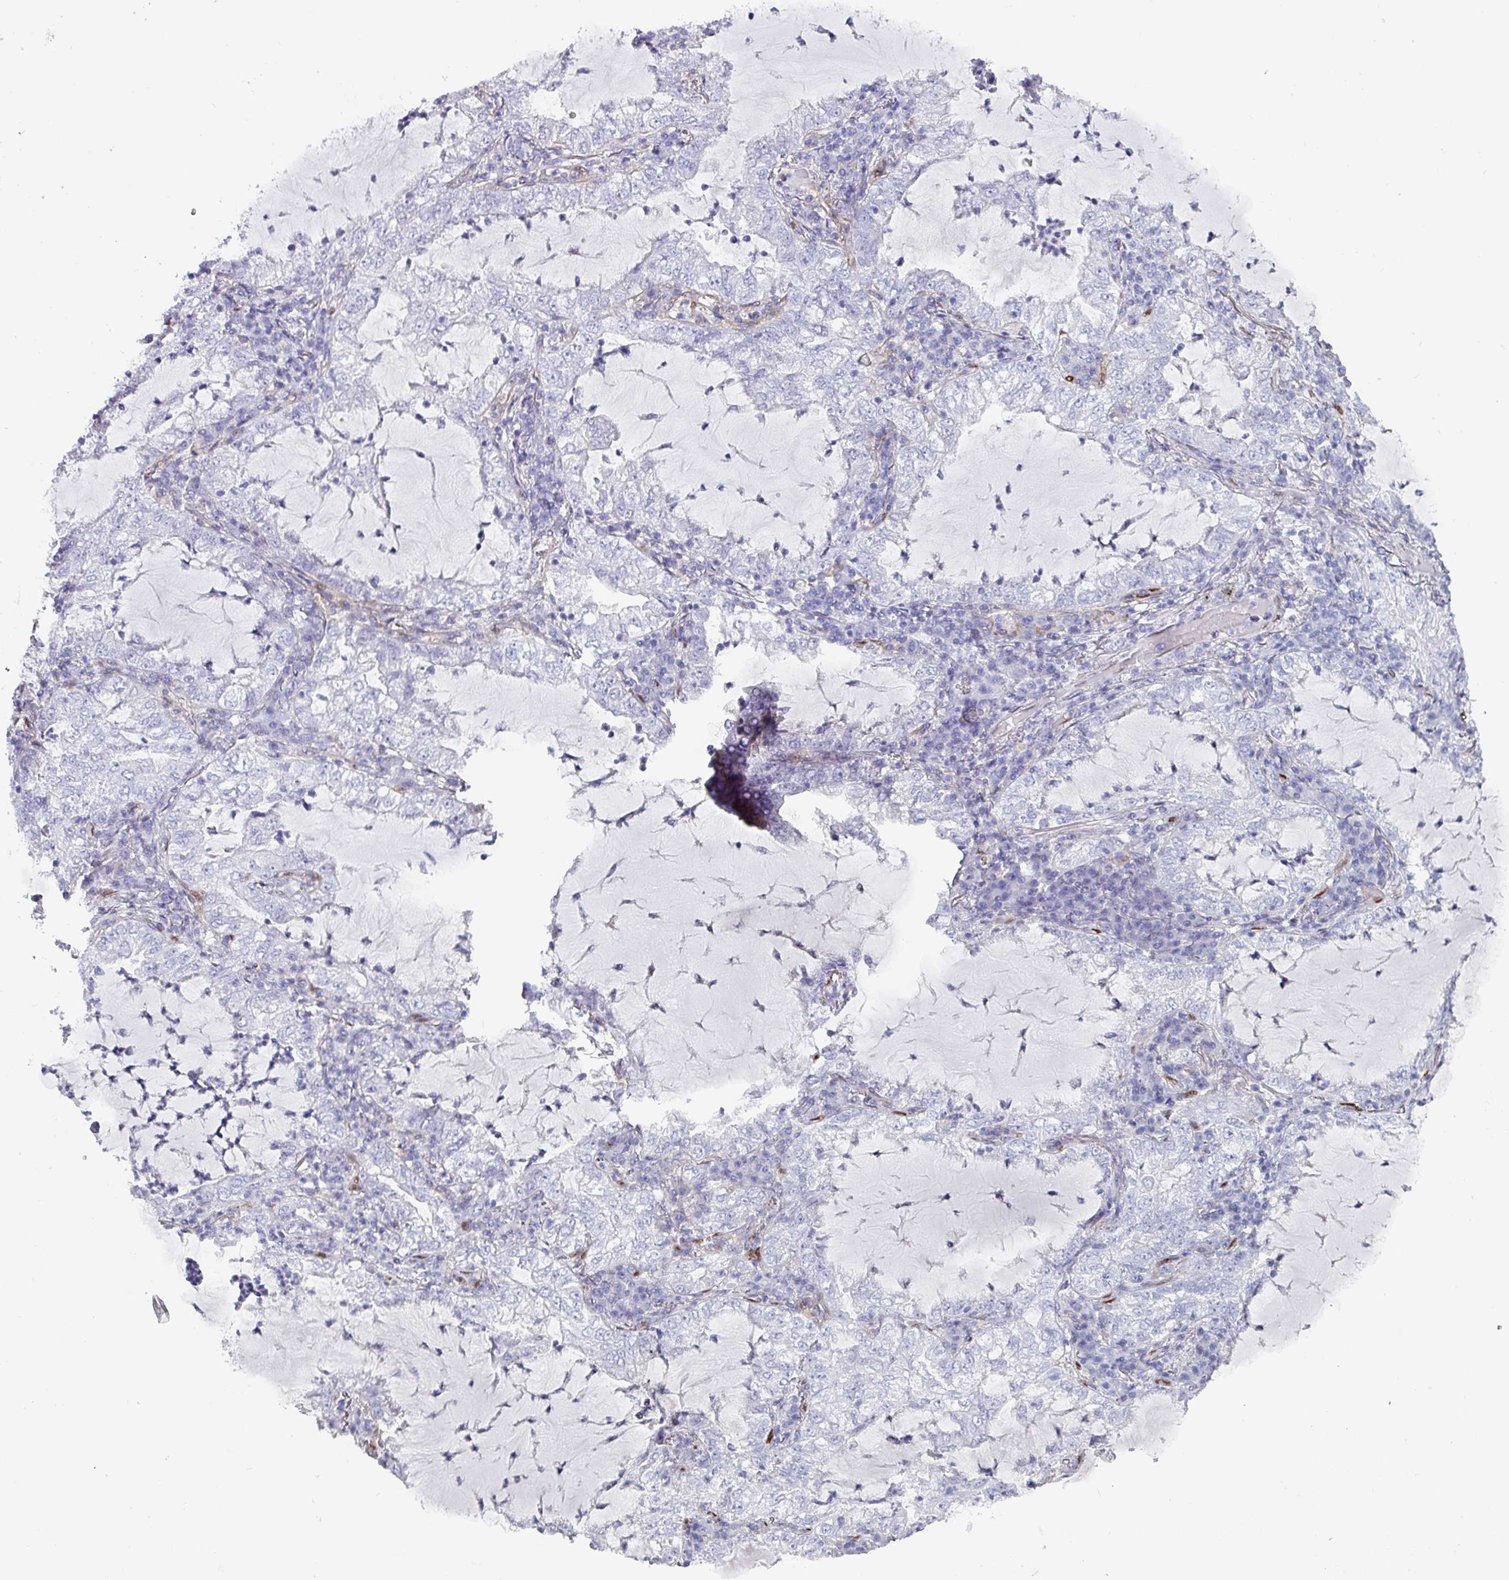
{"staining": {"intensity": "negative", "quantity": "none", "location": "none"}, "tissue": "lung cancer", "cell_type": "Tumor cells", "image_type": "cancer", "snomed": [{"axis": "morphology", "description": "Adenocarcinoma, NOS"}, {"axis": "topography", "description": "Lung"}], "caption": "Tumor cells show no significant expression in lung cancer (adenocarcinoma).", "gene": "ZNF816-ZNF321P", "patient": {"sex": "female", "age": 73}}